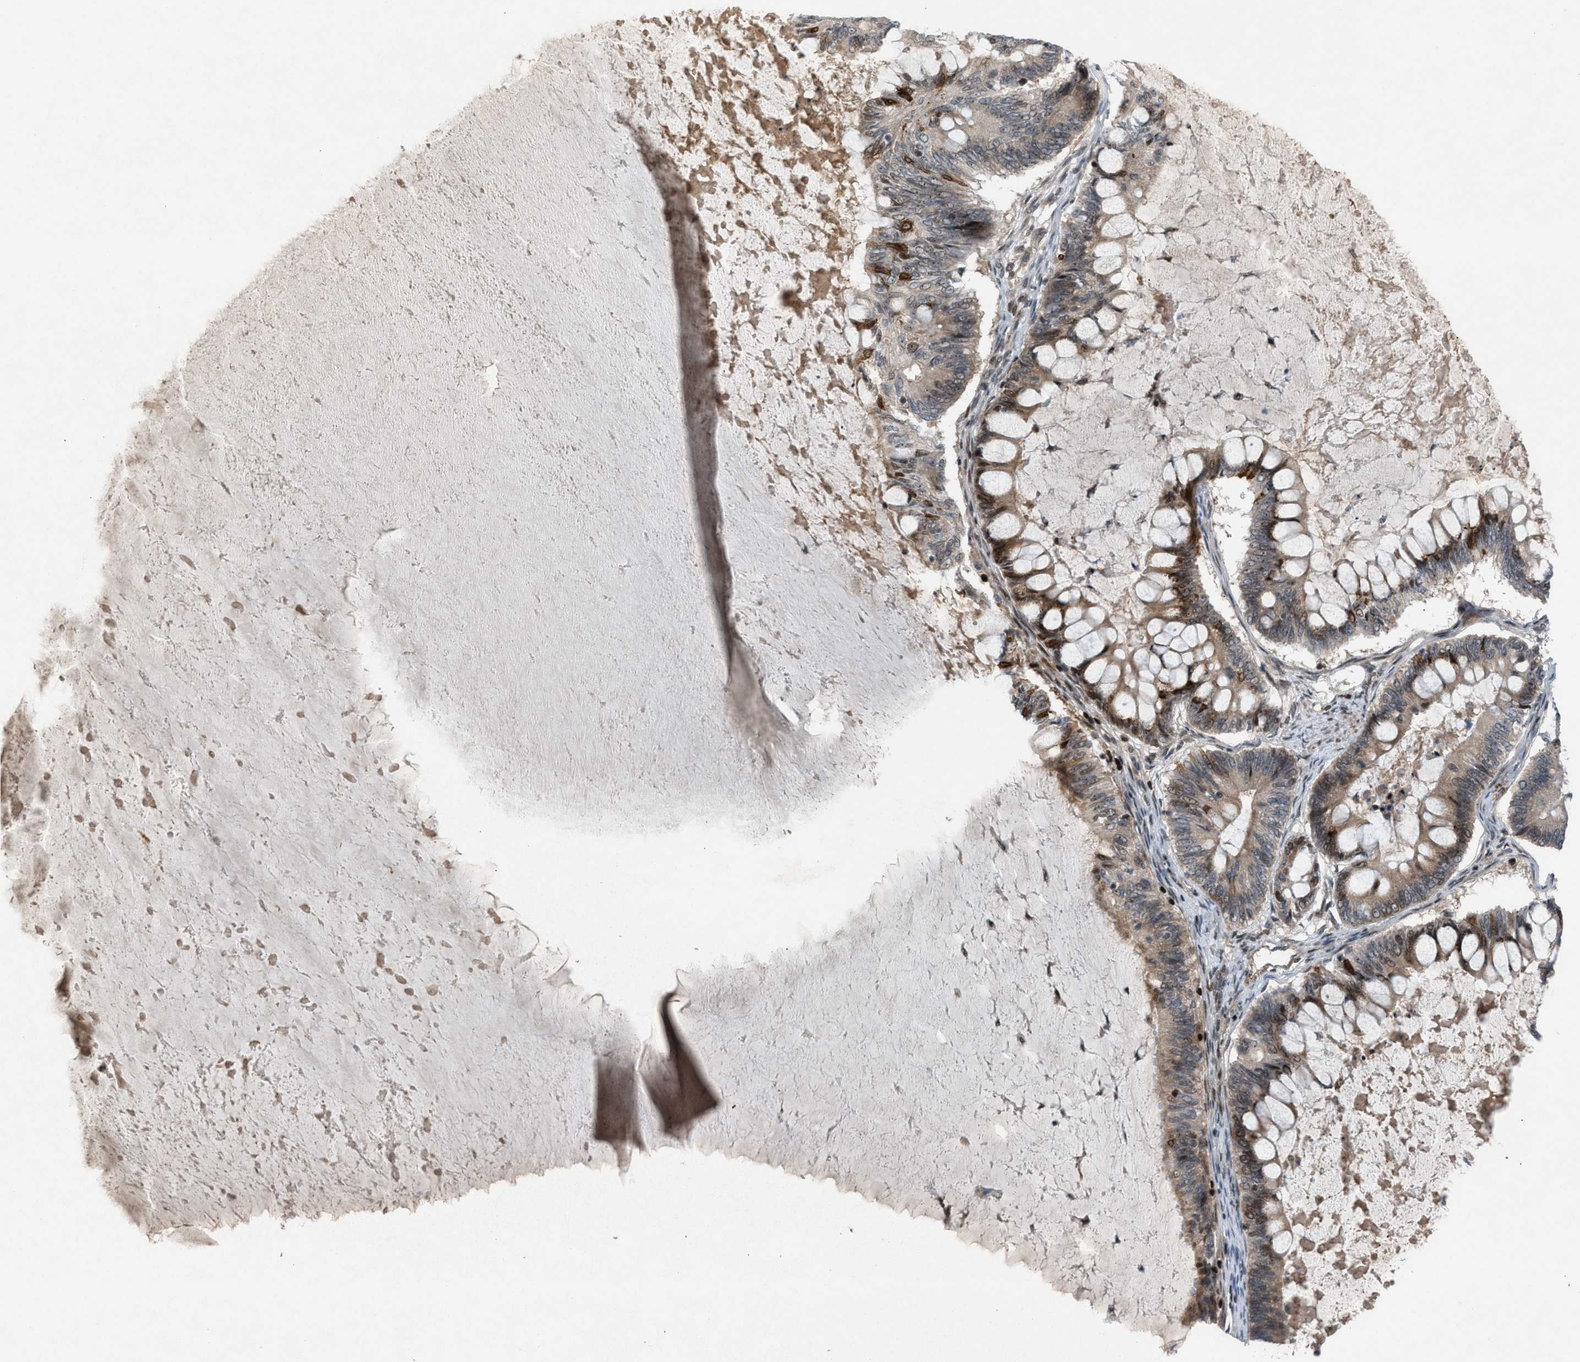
{"staining": {"intensity": "weak", "quantity": ">75%", "location": "cytoplasmic/membranous"}, "tissue": "ovarian cancer", "cell_type": "Tumor cells", "image_type": "cancer", "snomed": [{"axis": "morphology", "description": "Cystadenocarcinoma, mucinous, NOS"}, {"axis": "topography", "description": "Ovary"}], "caption": "Protein staining exhibits weak cytoplasmic/membranous positivity in approximately >75% of tumor cells in ovarian cancer.", "gene": "ZNF276", "patient": {"sex": "female", "age": 61}}